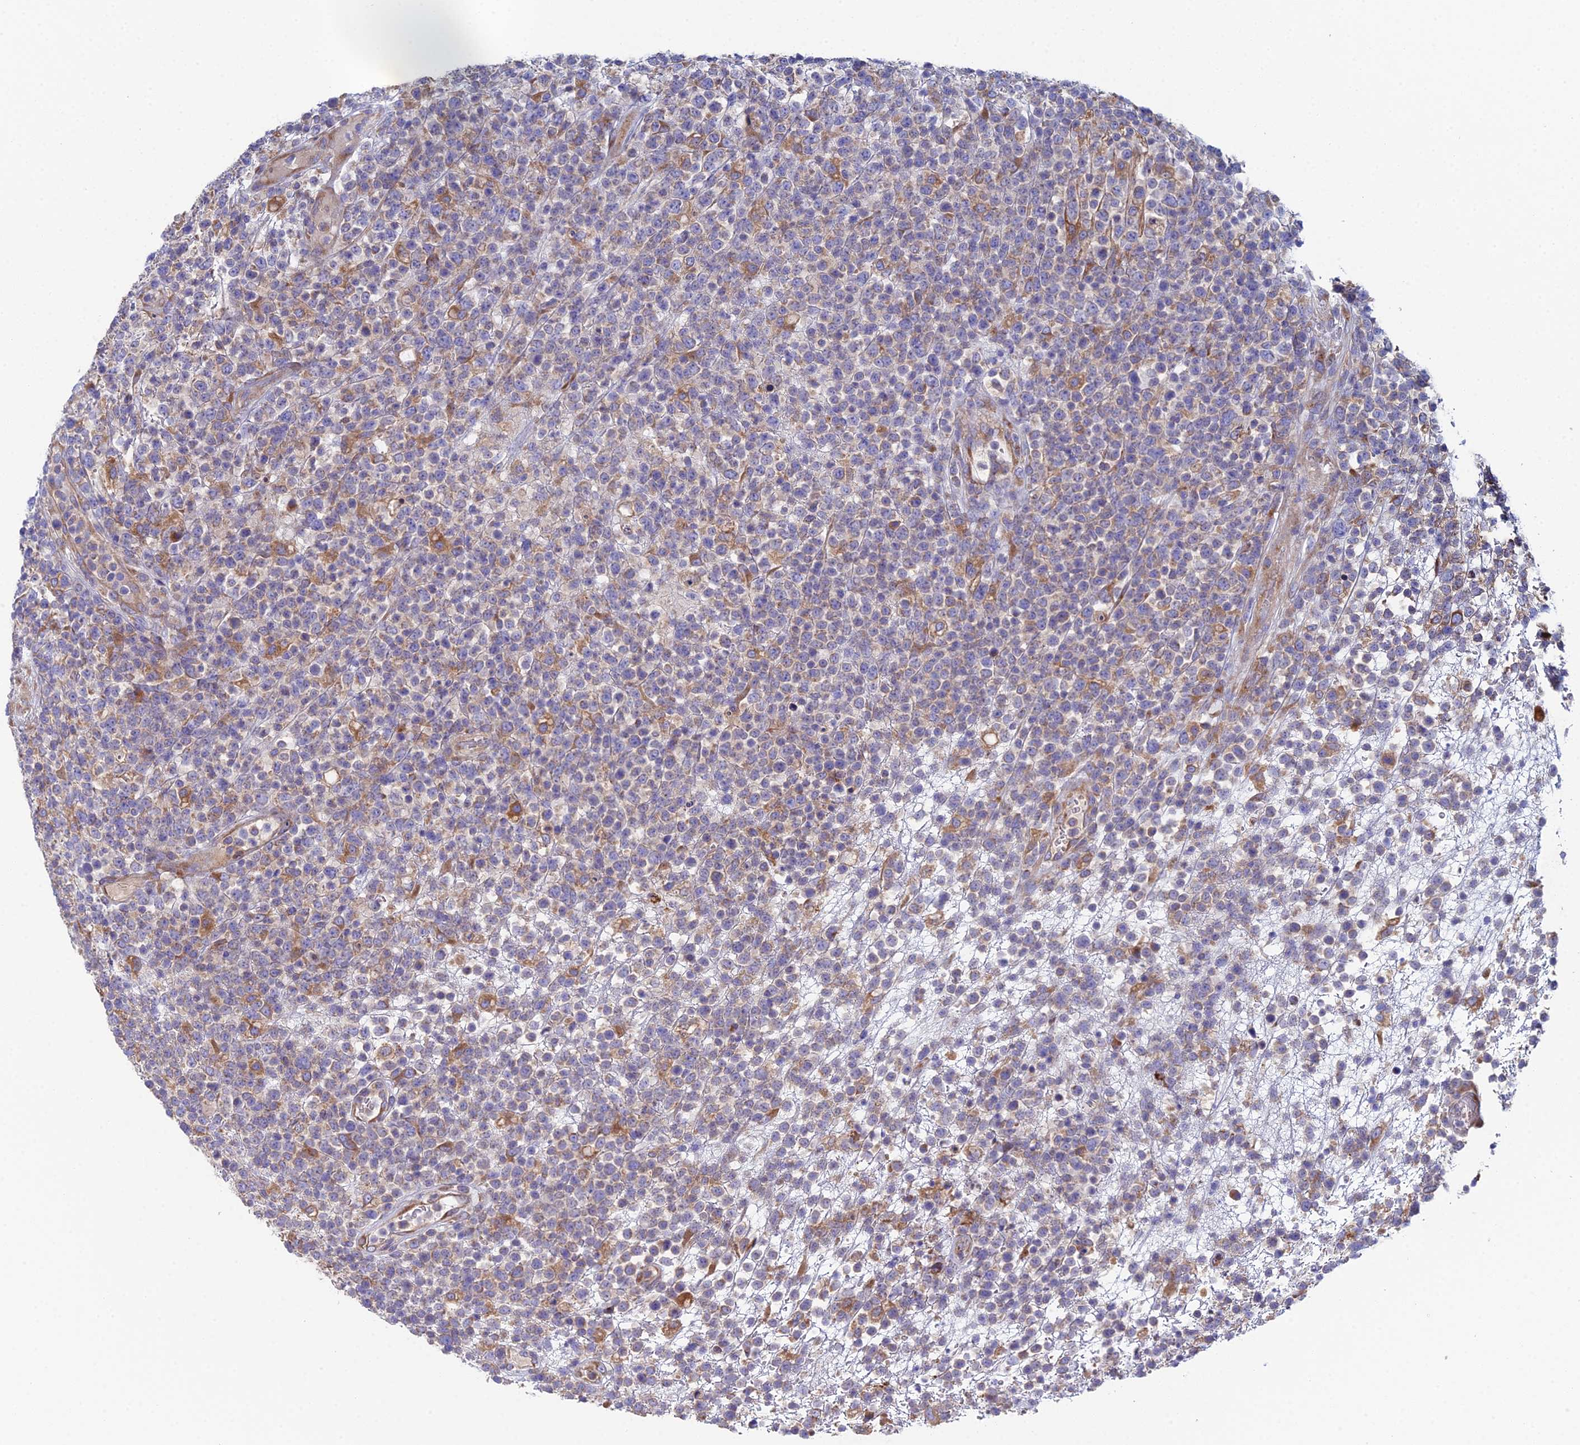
{"staining": {"intensity": "weak", "quantity": "25%-75%", "location": "cytoplasmic/membranous"}, "tissue": "lymphoma", "cell_type": "Tumor cells", "image_type": "cancer", "snomed": [{"axis": "morphology", "description": "Malignant lymphoma, non-Hodgkin's type, High grade"}, {"axis": "topography", "description": "Colon"}], "caption": "IHC image of lymphoma stained for a protein (brown), which reveals low levels of weak cytoplasmic/membranous expression in approximately 25%-75% of tumor cells.", "gene": "CLCN3", "patient": {"sex": "female", "age": 53}}